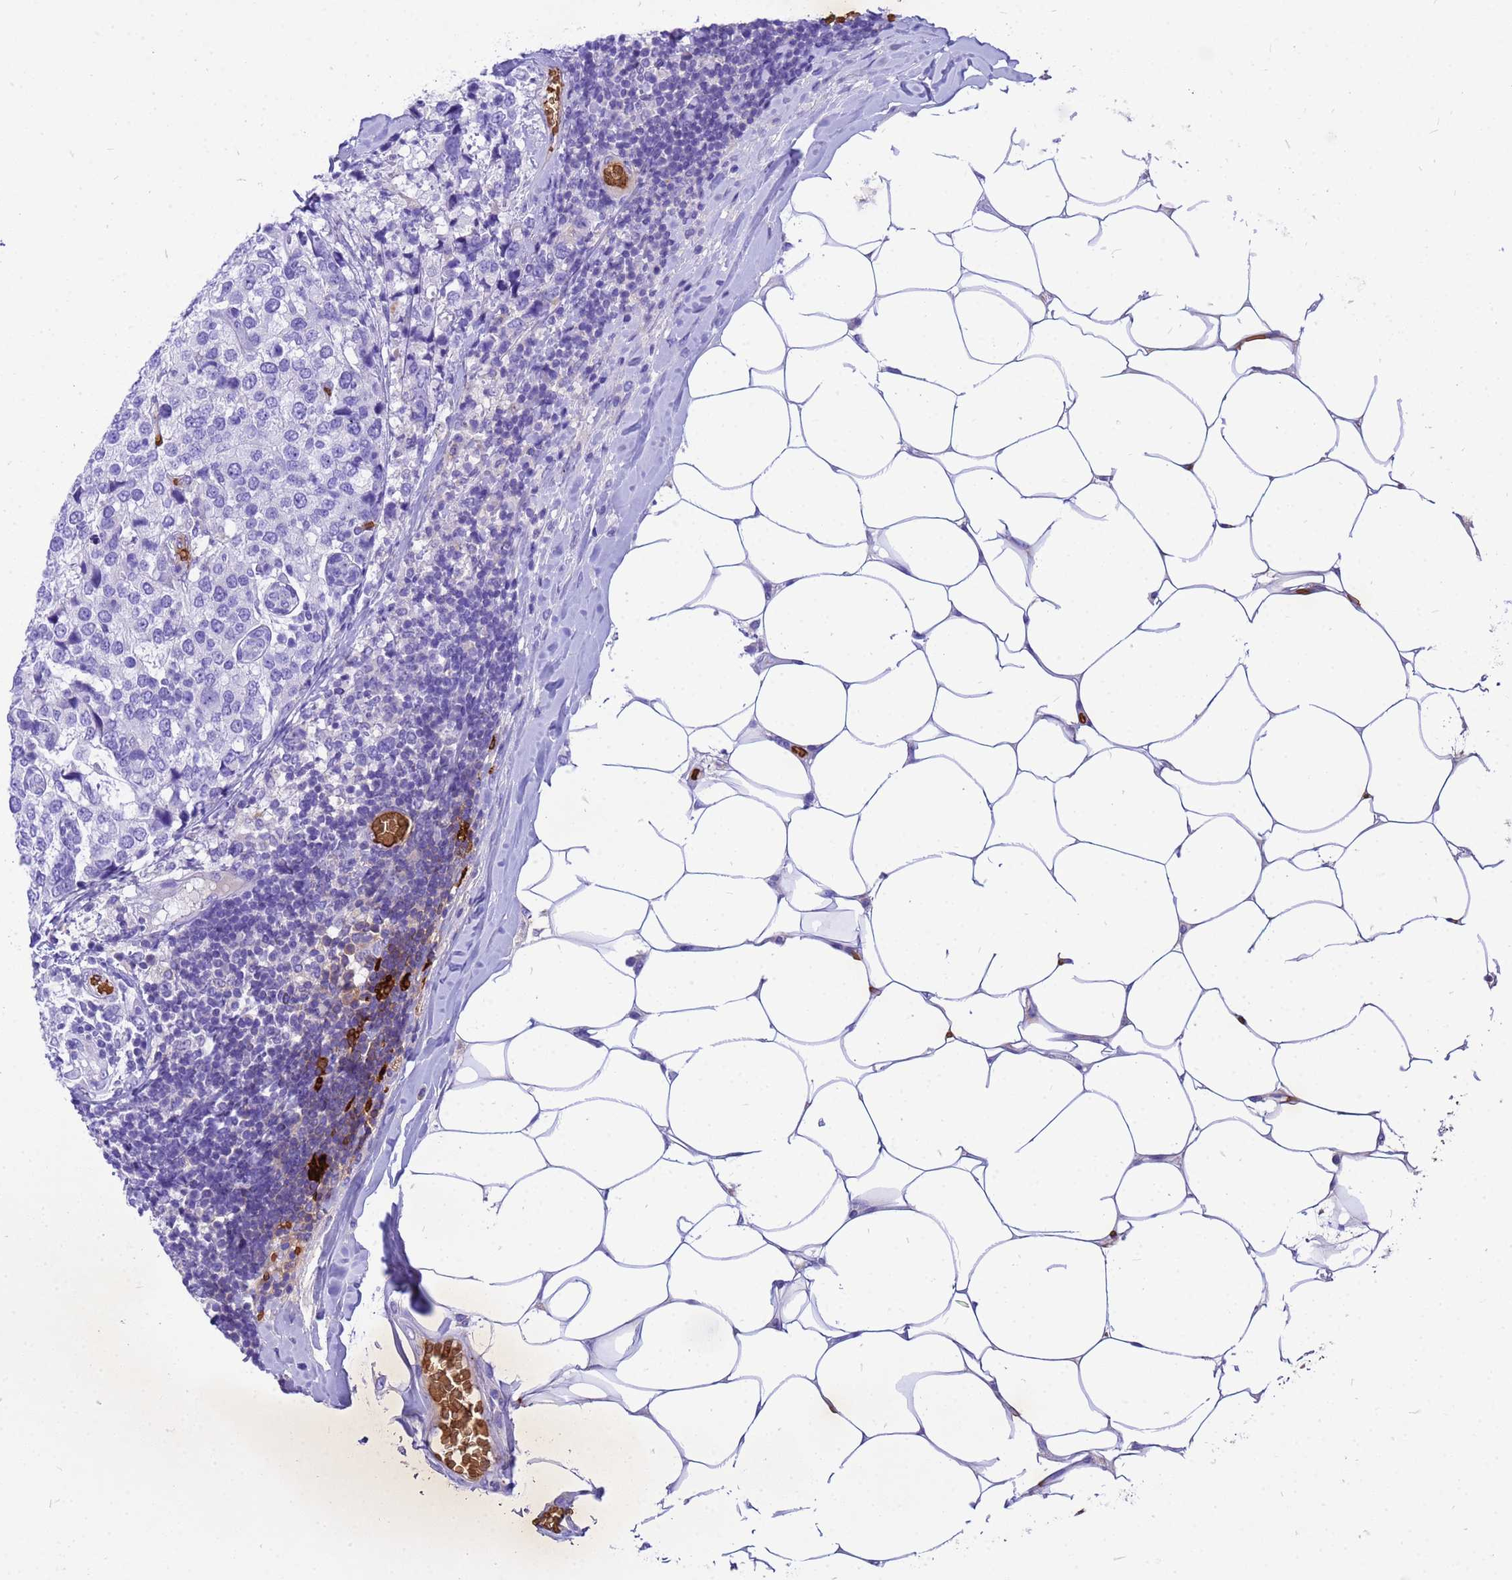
{"staining": {"intensity": "negative", "quantity": "none", "location": "none"}, "tissue": "breast cancer", "cell_type": "Tumor cells", "image_type": "cancer", "snomed": [{"axis": "morphology", "description": "Lobular carcinoma"}, {"axis": "topography", "description": "Breast"}], "caption": "High power microscopy micrograph of an IHC histopathology image of lobular carcinoma (breast), revealing no significant expression in tumor cells.", "gene": "HBA2", "patient": {"sex": "female", "age": 59}}